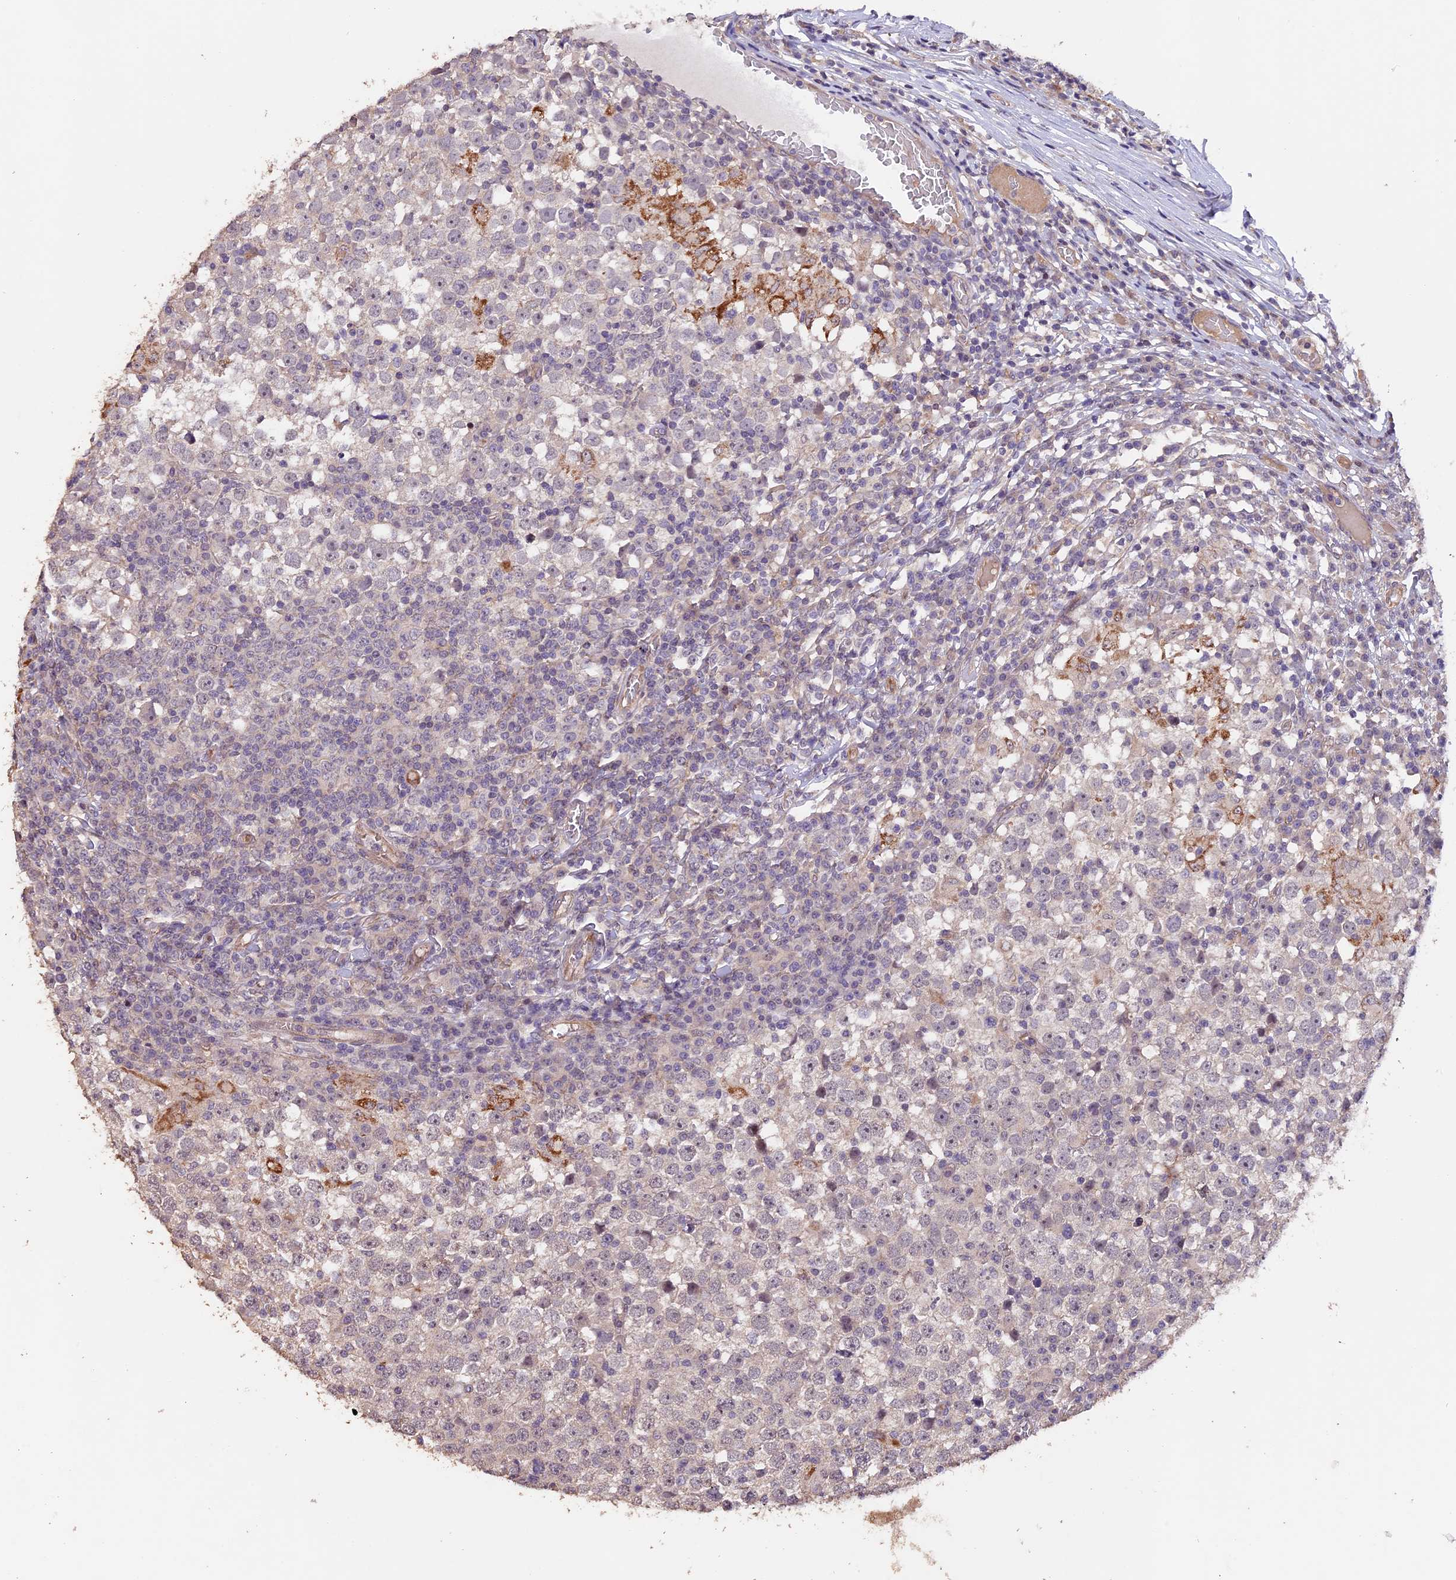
{"staining": {"intensity": "negative", "quantity": "none", "location": "none"}, "tissue": "testis cancer", "cell_type": "Tumor cells", "image_type": "cancer", "snomed": [{"axis": "morphology", "description": "Seminoma, NOS"}, {"axis": "topography", "description": "Testis"}], "caption": "Immunohistochemistry (IHC) image of seminoma (testis) stained for a protein (brown), which demonstrates no staining in tumor cells.", "gene": "GNB5", "patient": {"sex": "male", "age": 65}}